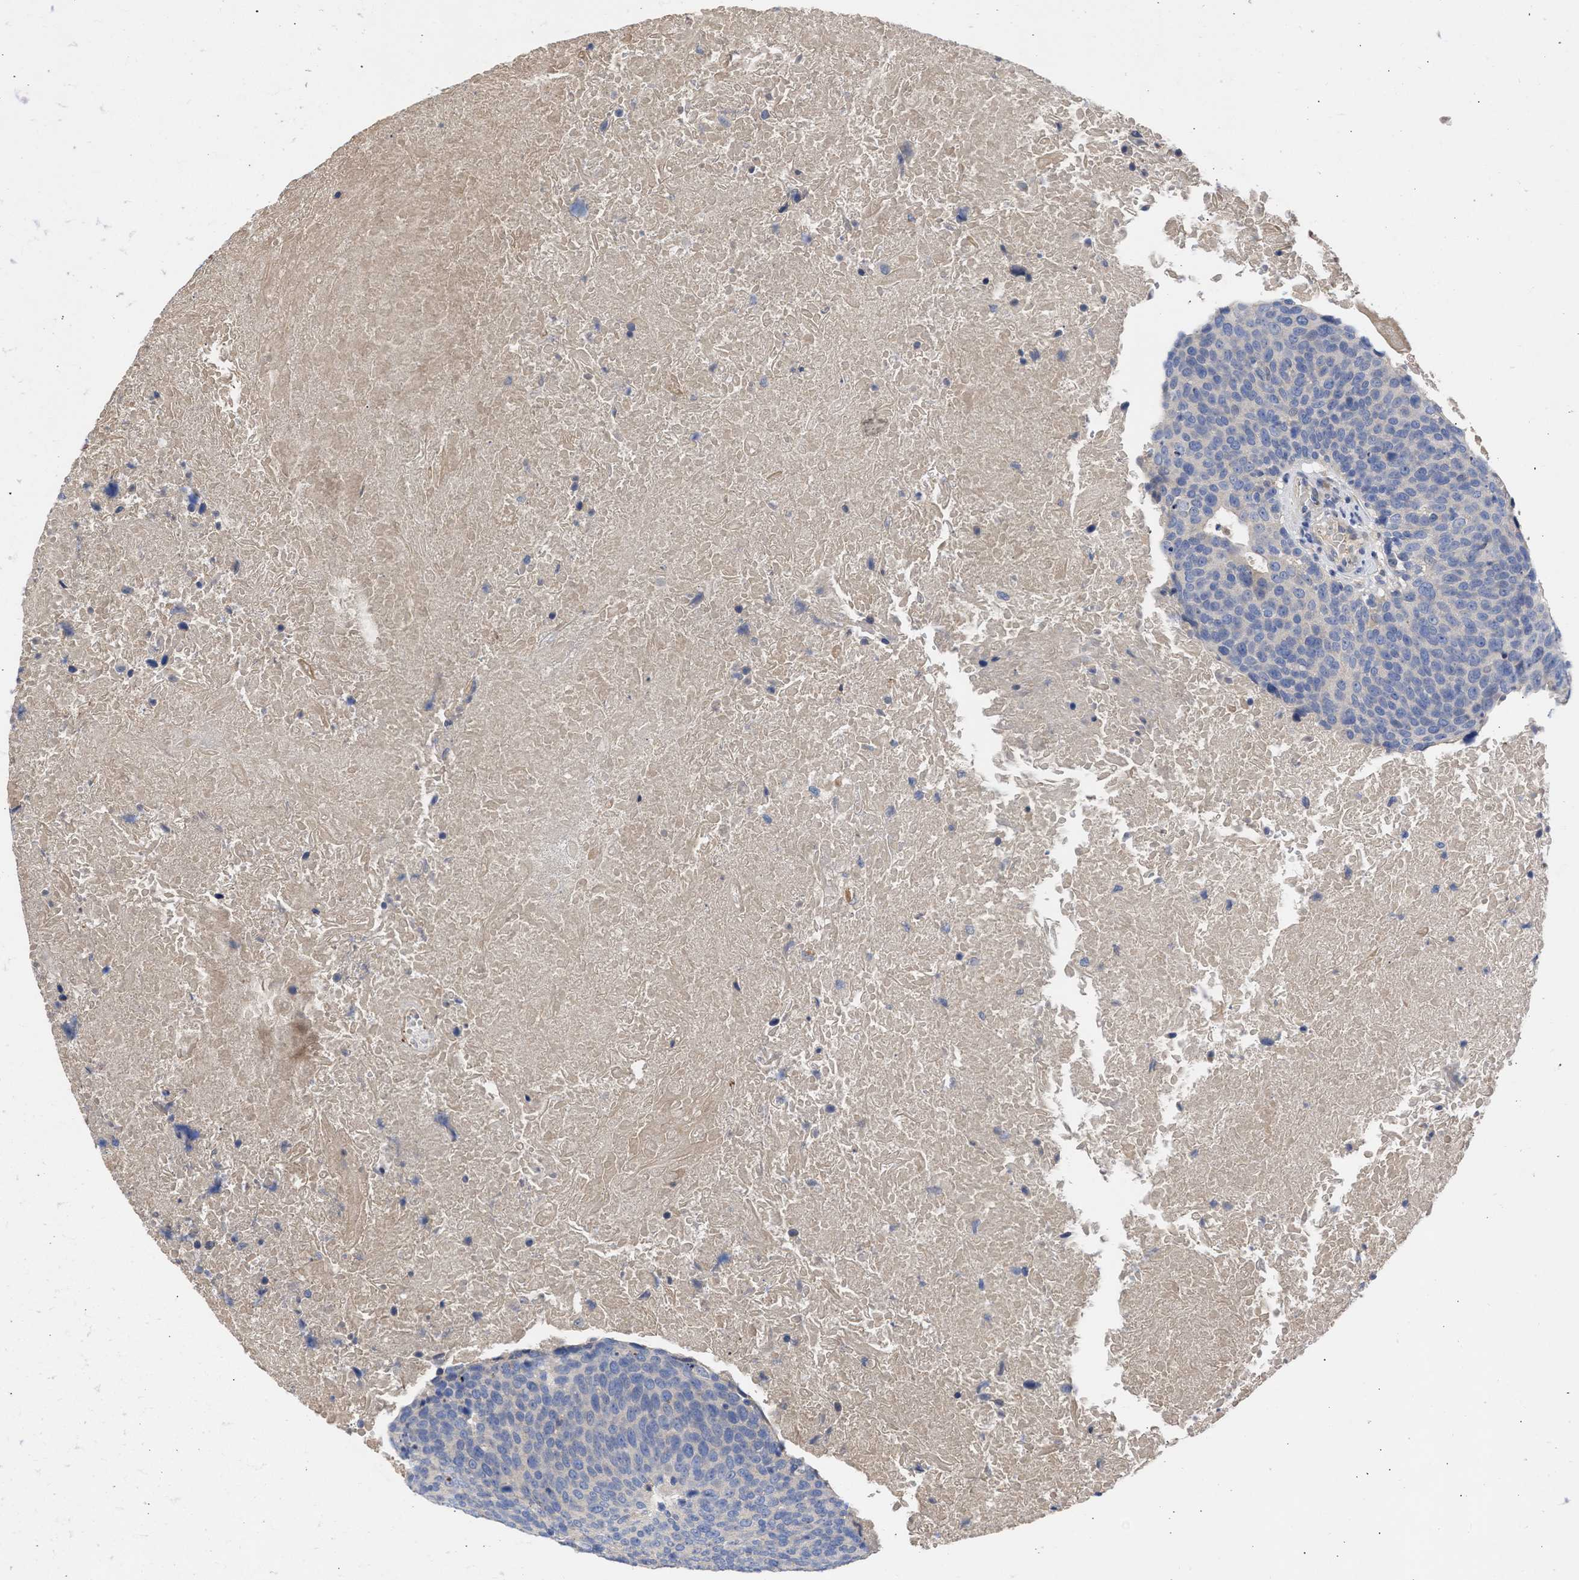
{"staining": {"intensity": "negative", "quantity": "none", "location": "none"}, "tissue": "head and neck cancer", "cell_type": "Tumor cells", "image_type": "cancer", "snomed": [{"axis": "morphology", "description": "Squamous cell carcinoma, NOS"}, {"axis": "morphology", "description": "Squamous cell carcinoma, metastatic, NOS"}, {"axis": "topography", "description": "Lymph node"}, {"axis": "topography", "description": "Head-Neck"}], "caption": "Immunohistochemistry (IHC) image of human head and neck cancer (squamous cell carcinoma) stained for a protein (brown), which reveals no staining in tumor cells.", "gene": "ARHGEF4", "patient": {"sex": "male", "age": 62}}